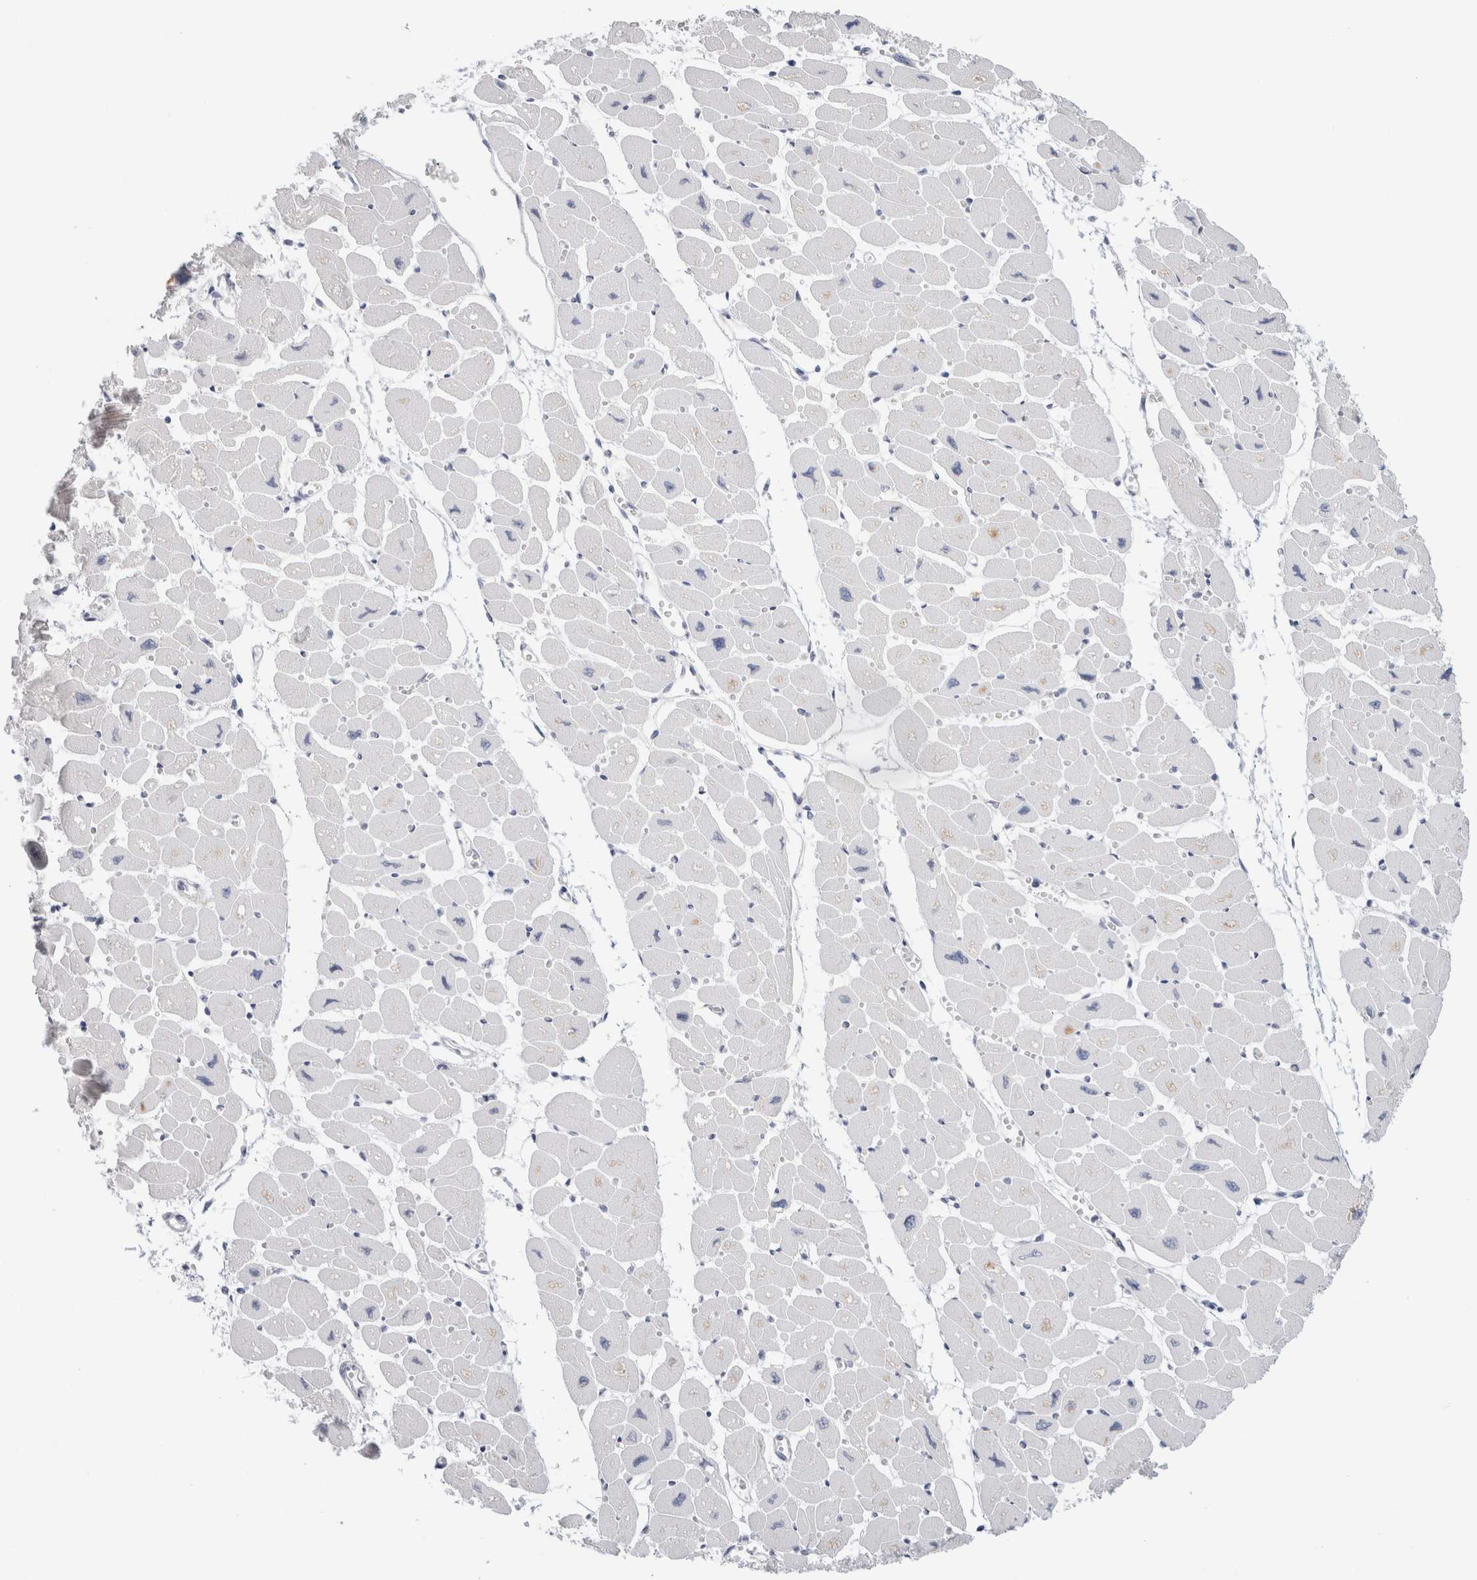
{"staining": {"intensity": "negative", "quantity": "none", "location": "none"}, "tissue": "heart muscle", "cell_type": "Cardiomyocytes", "image_type": "normal", "snomed": [{"axis": "morphology", "description": "Normal tissue, NOS"}, {"axis": "topography", "description": "Heart"}], "caption": "Heart muscle stained for a protein using IHC displays no expression cardiomyocytes.", "gene": "CSK", "patient": {"sex": "female", "age": 54}}